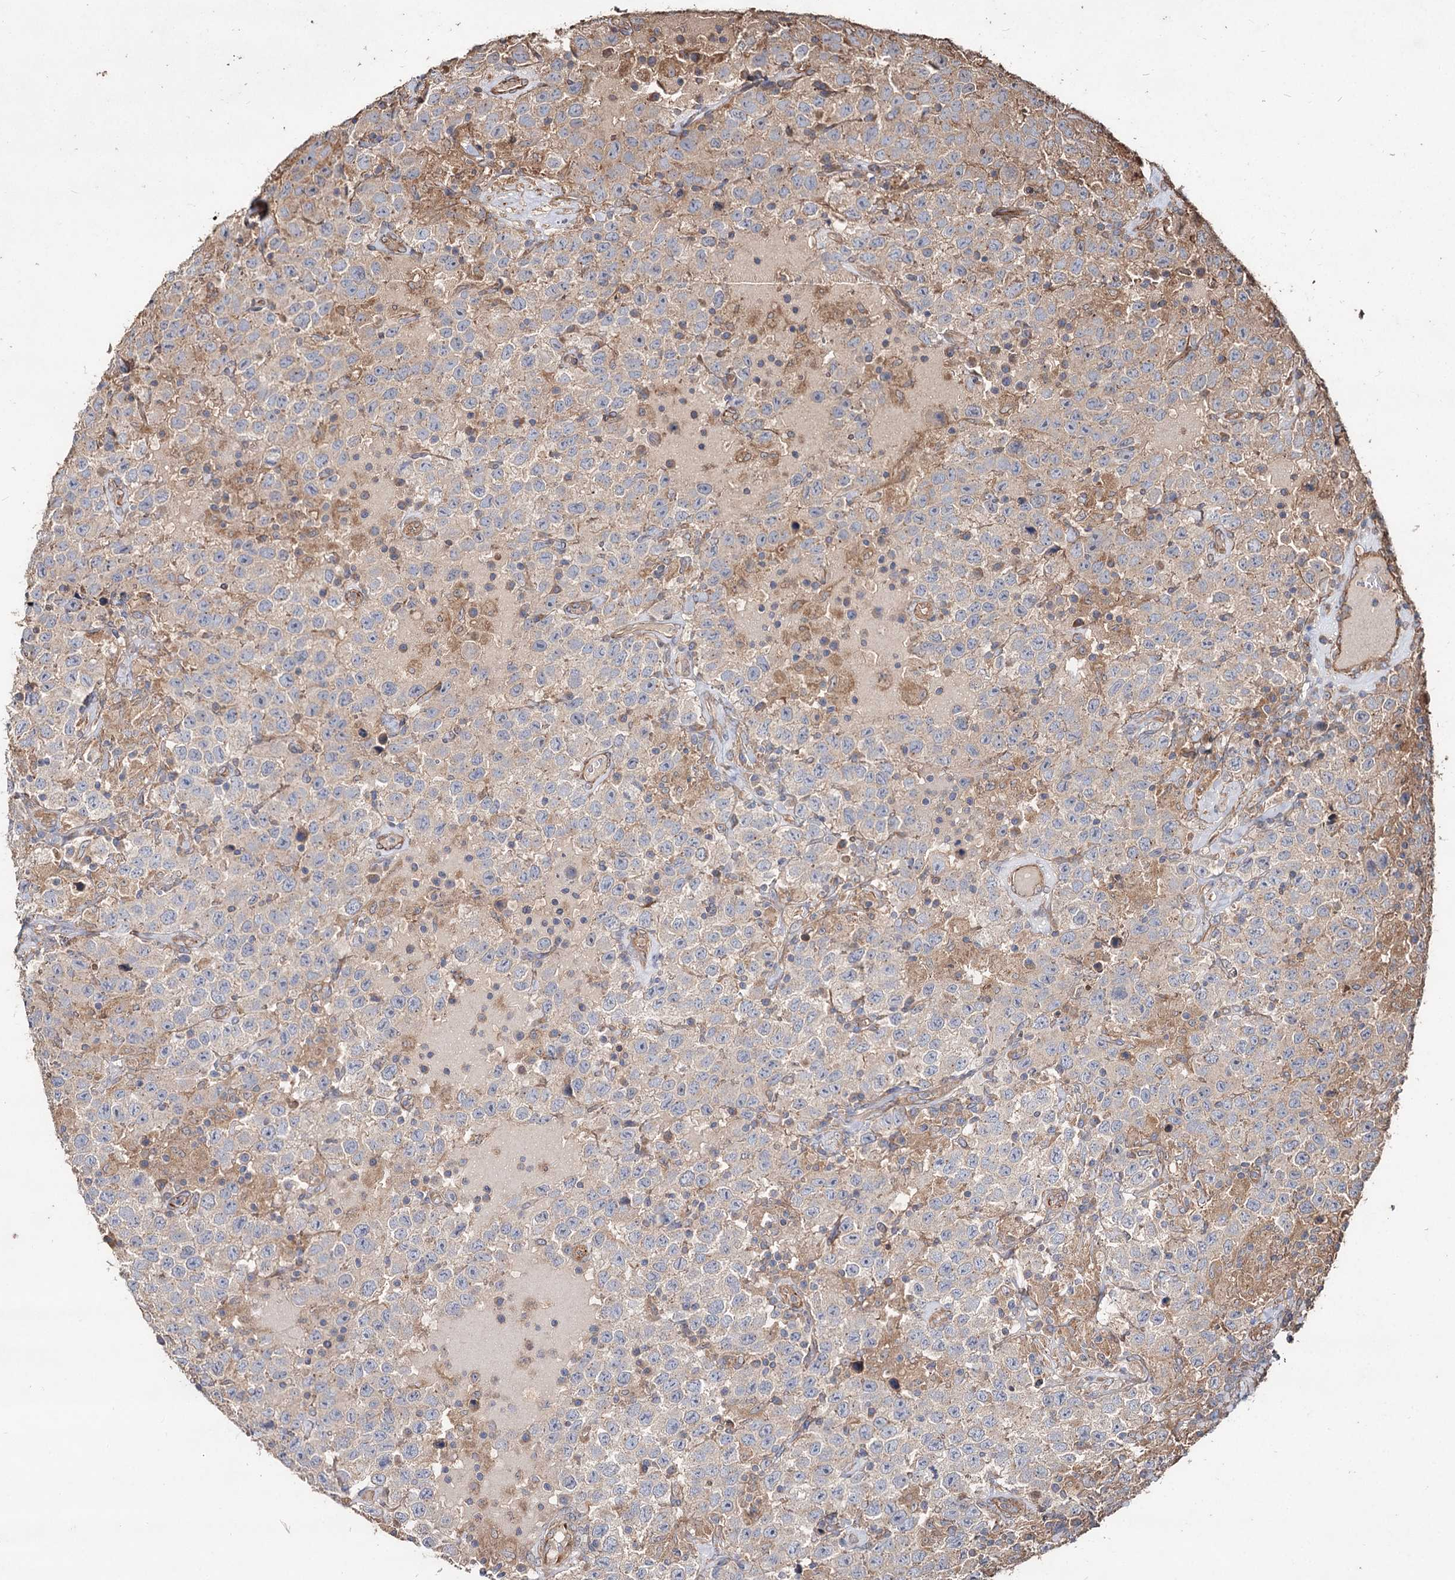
{"staining": {"intensity": "negative", "quantity": "none", "location": "none"}, "tissue": "testis cancer", "cell_type": "Tumor cells", "image_type": "cancer", "snomed": [{"axis": "morphology", "description": "Seminoma, NOS"}, {"axis": "topography", "description": "Testis"}], "caption": "A photomicrograph of testis cancer (seminoma) stained for a protein displays no brown staining in tumor cells.", "gene": "SPART", "patient": {"sex": "male", "age": 41}}